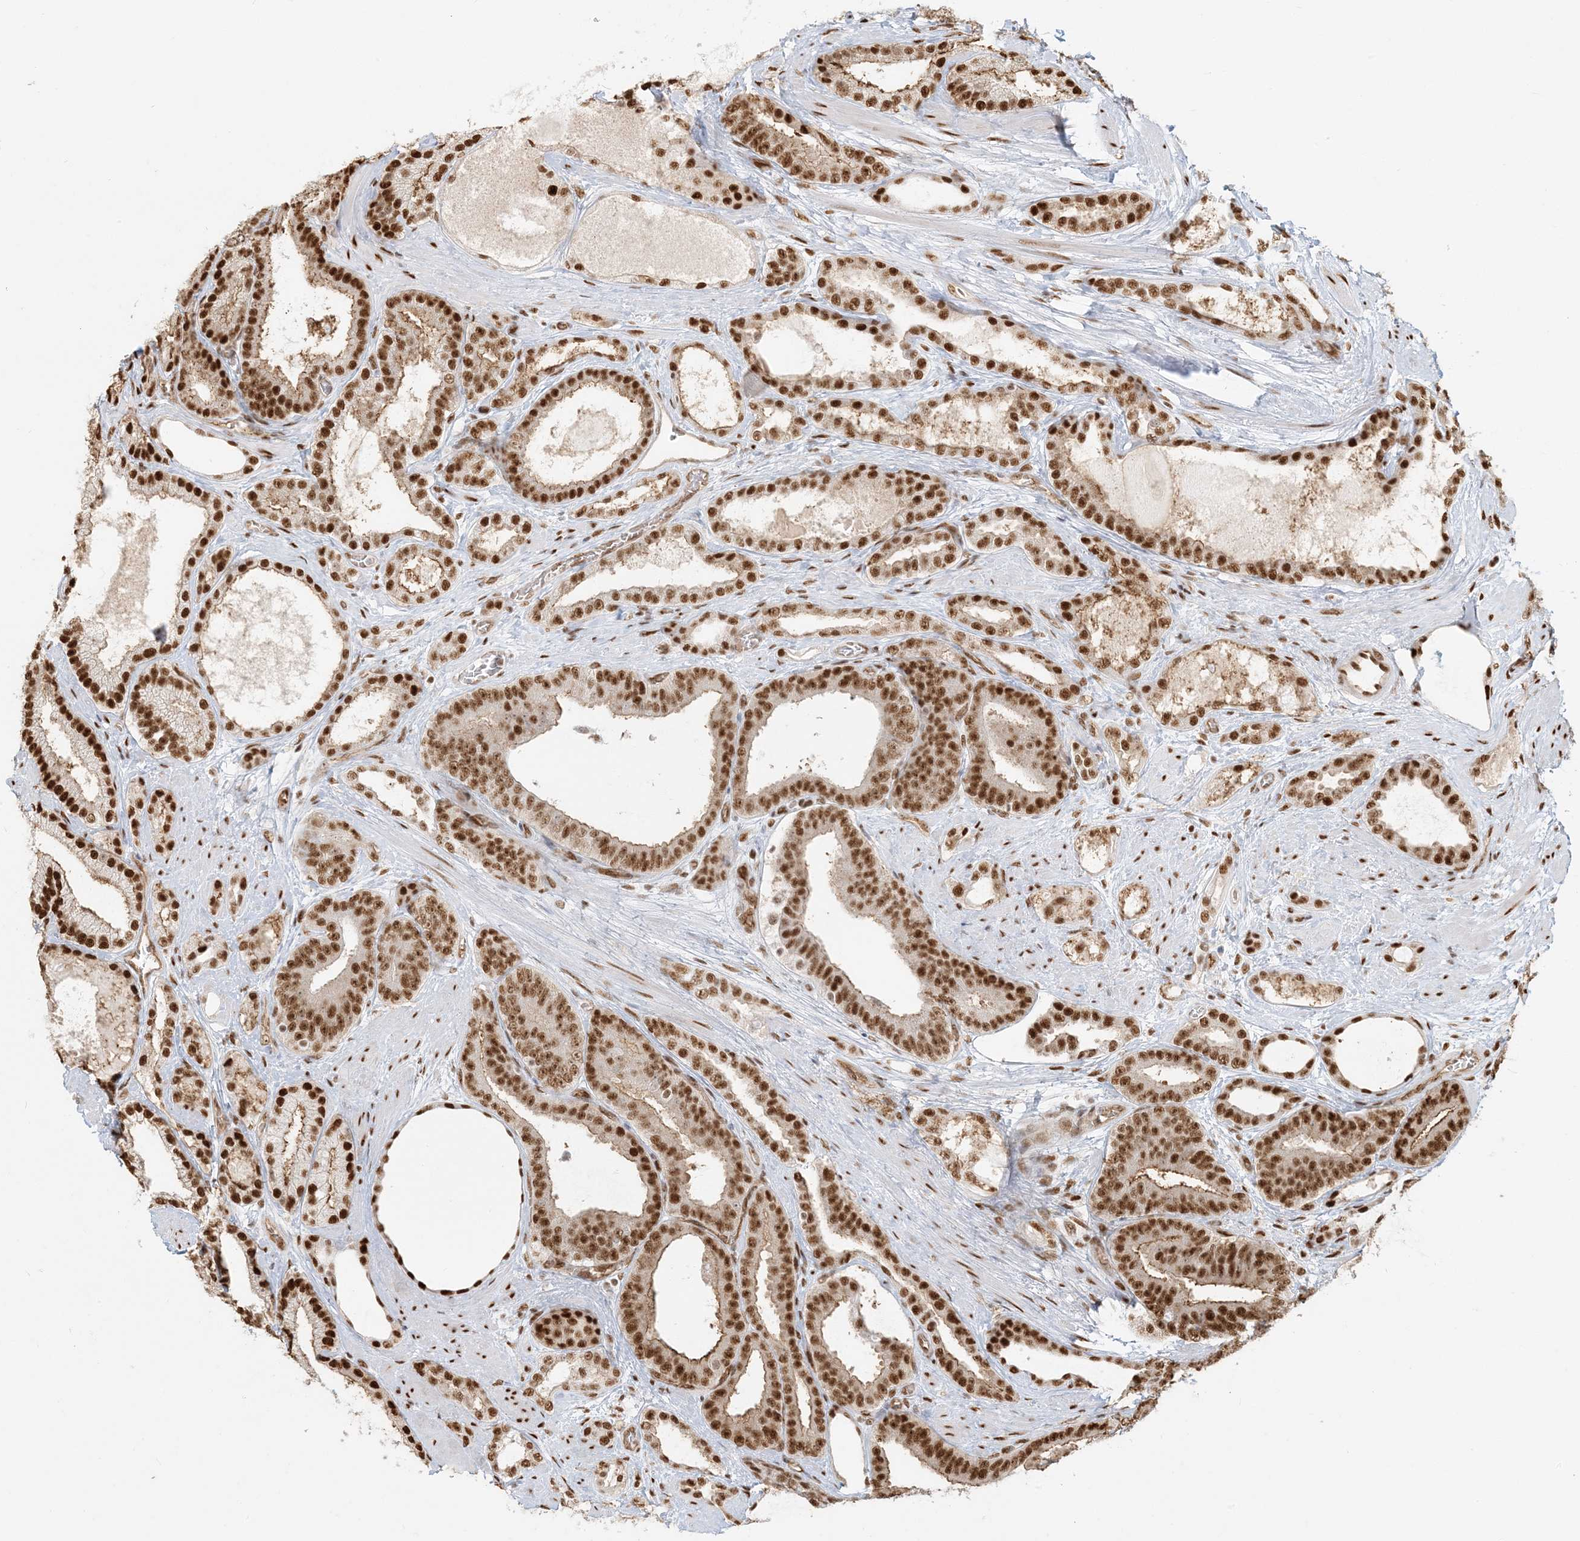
{"staining": {"intensity": "moderate", "quantity": ">75%", "location": "nuclear"}, "tissue": "prostate cancer", "cell_type": "Tumor cells", "image_type": "cancer", "snomed": [{"axis": "morphology", "description": "Adenocarcinoma, High grade"}, {"axis": "topography", "description": "Prostate"}], "caption": "Prostate cancer tissue reveals moderate nuclear positivity in approximately >75% of tumor cells, visualized by immunohistochemistry. (Brightfield microscopy of DAB IHC at high magnification).", "gene": "CKS2", "patient": {"sex": "male", "age": 60}}